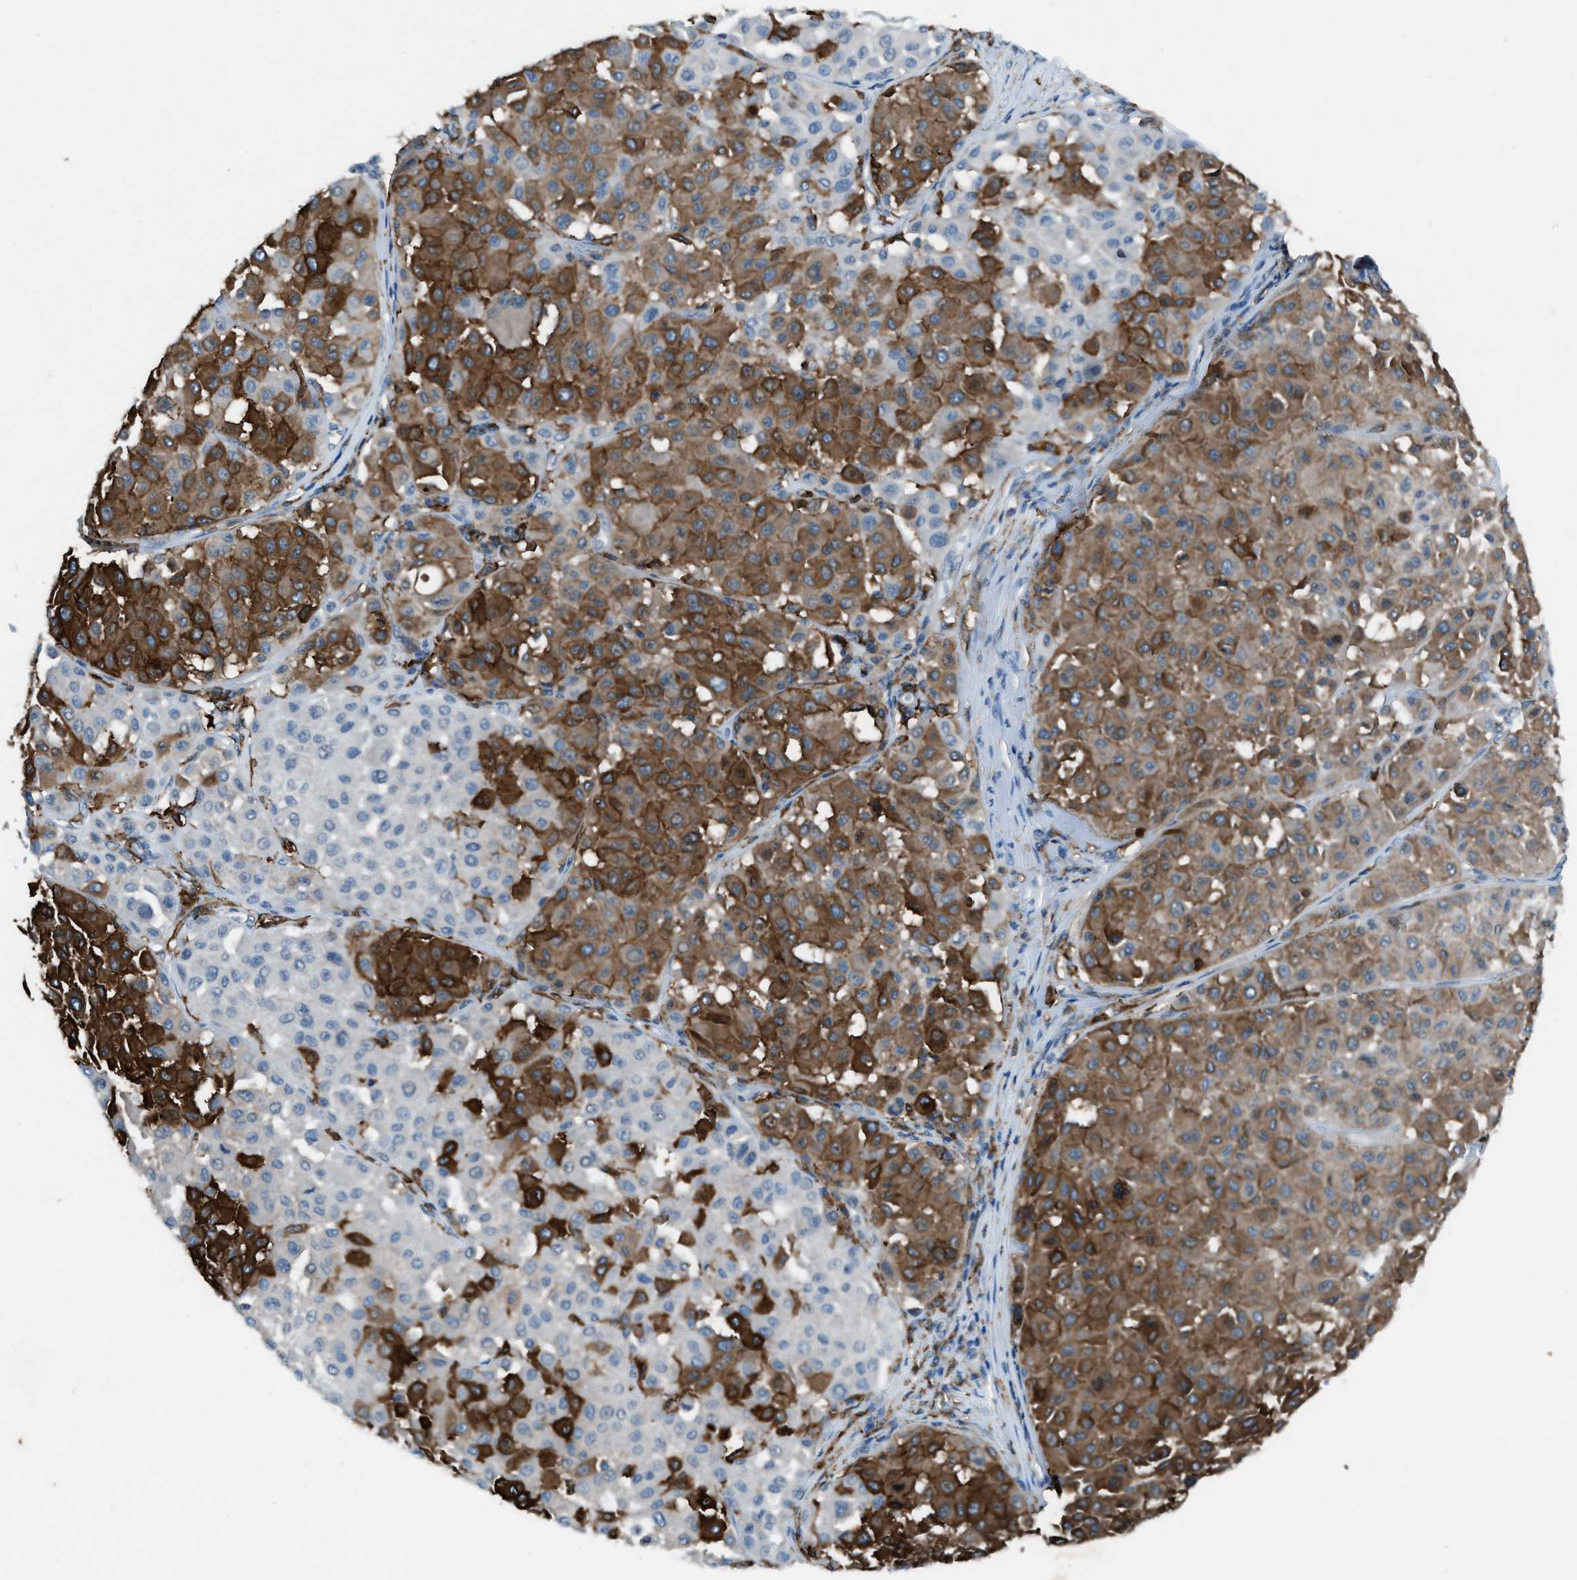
{"staining": {"intensity": "moderate", "quantity": ">75%", "location": "cytoplasmic/membranous"}, "tissue": "melanoma", "cell_type": "Tumor cells", "image_type": "cancer", "snomed": [{"axis": "morphology", "description": "Malignant melanoma, Metastatic site"}, {"axis": "topography", "description": "Soft tissue"}], "caption": "Malignant melanoma (metastatic site) stained with DAB (3,3'-diaminobenzidine) IHC exhibits medium levels of moderate cytoplasmic/membranous staining in approximately >75% of tumor cells. Immunohistochemistry (ihc) stains the protein in brown and the nuclei are stained blue.", "gene": "FCER1G", "patient": {"sex": "male", "age": 41}}